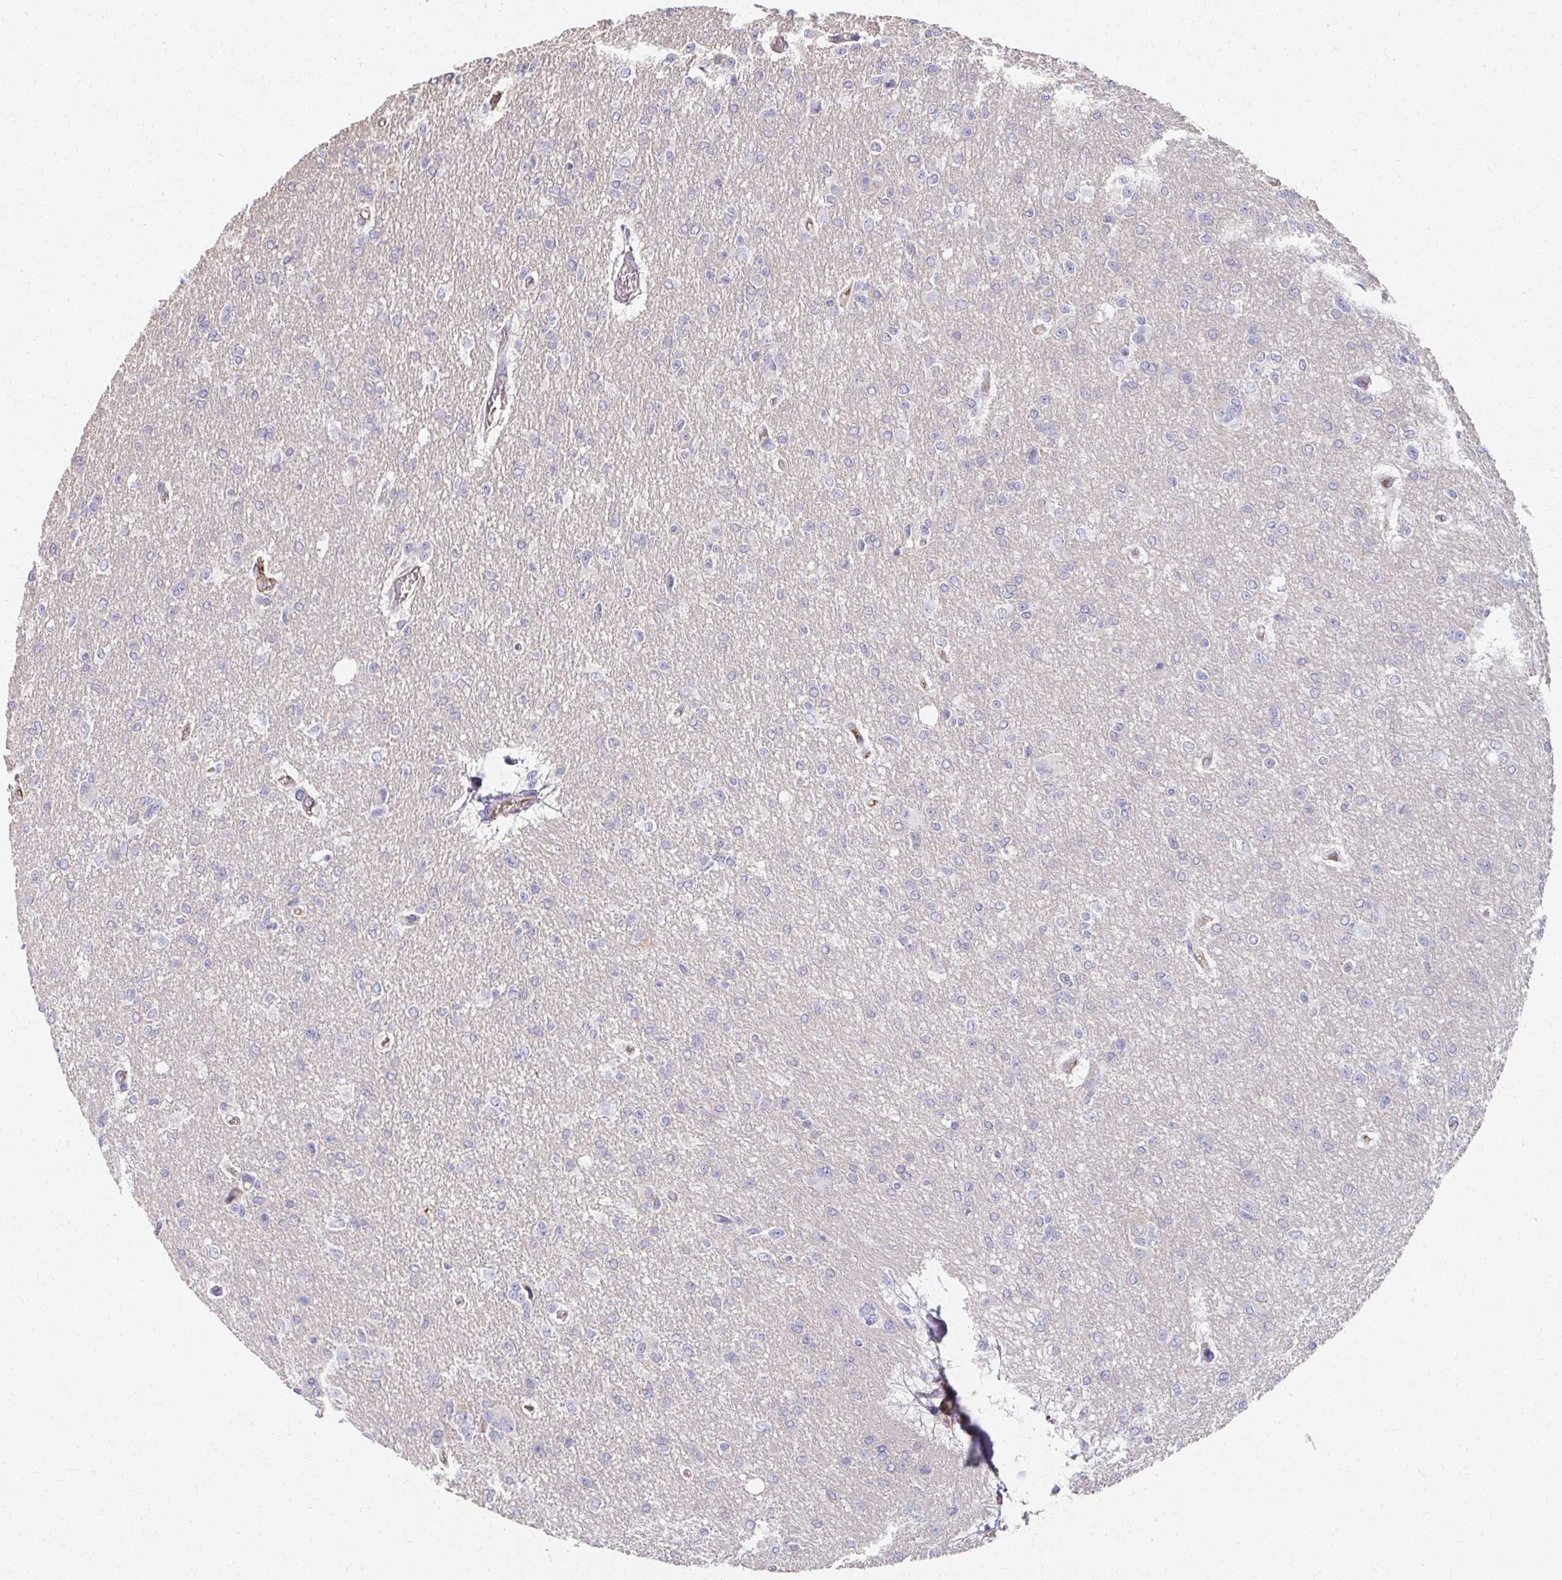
{"staining": {"intensity": "negative", "quantity": "none", "location": "none"}, "tissue": "glioma", "cell_type": "Tumor cells", "image_type": "cancer", "snomed": [{"axis": "morphology", "description": "Glioma, malignant, Low grade"}, {"axis": "topography", "description": "Brain"}], "caption": "Low-grade glioma (malignant) stained for a protein using IHC demonstrates no expression tumor cells.", "gene": "LOXL4", "patient": {"sex": "male", "age": 26}}